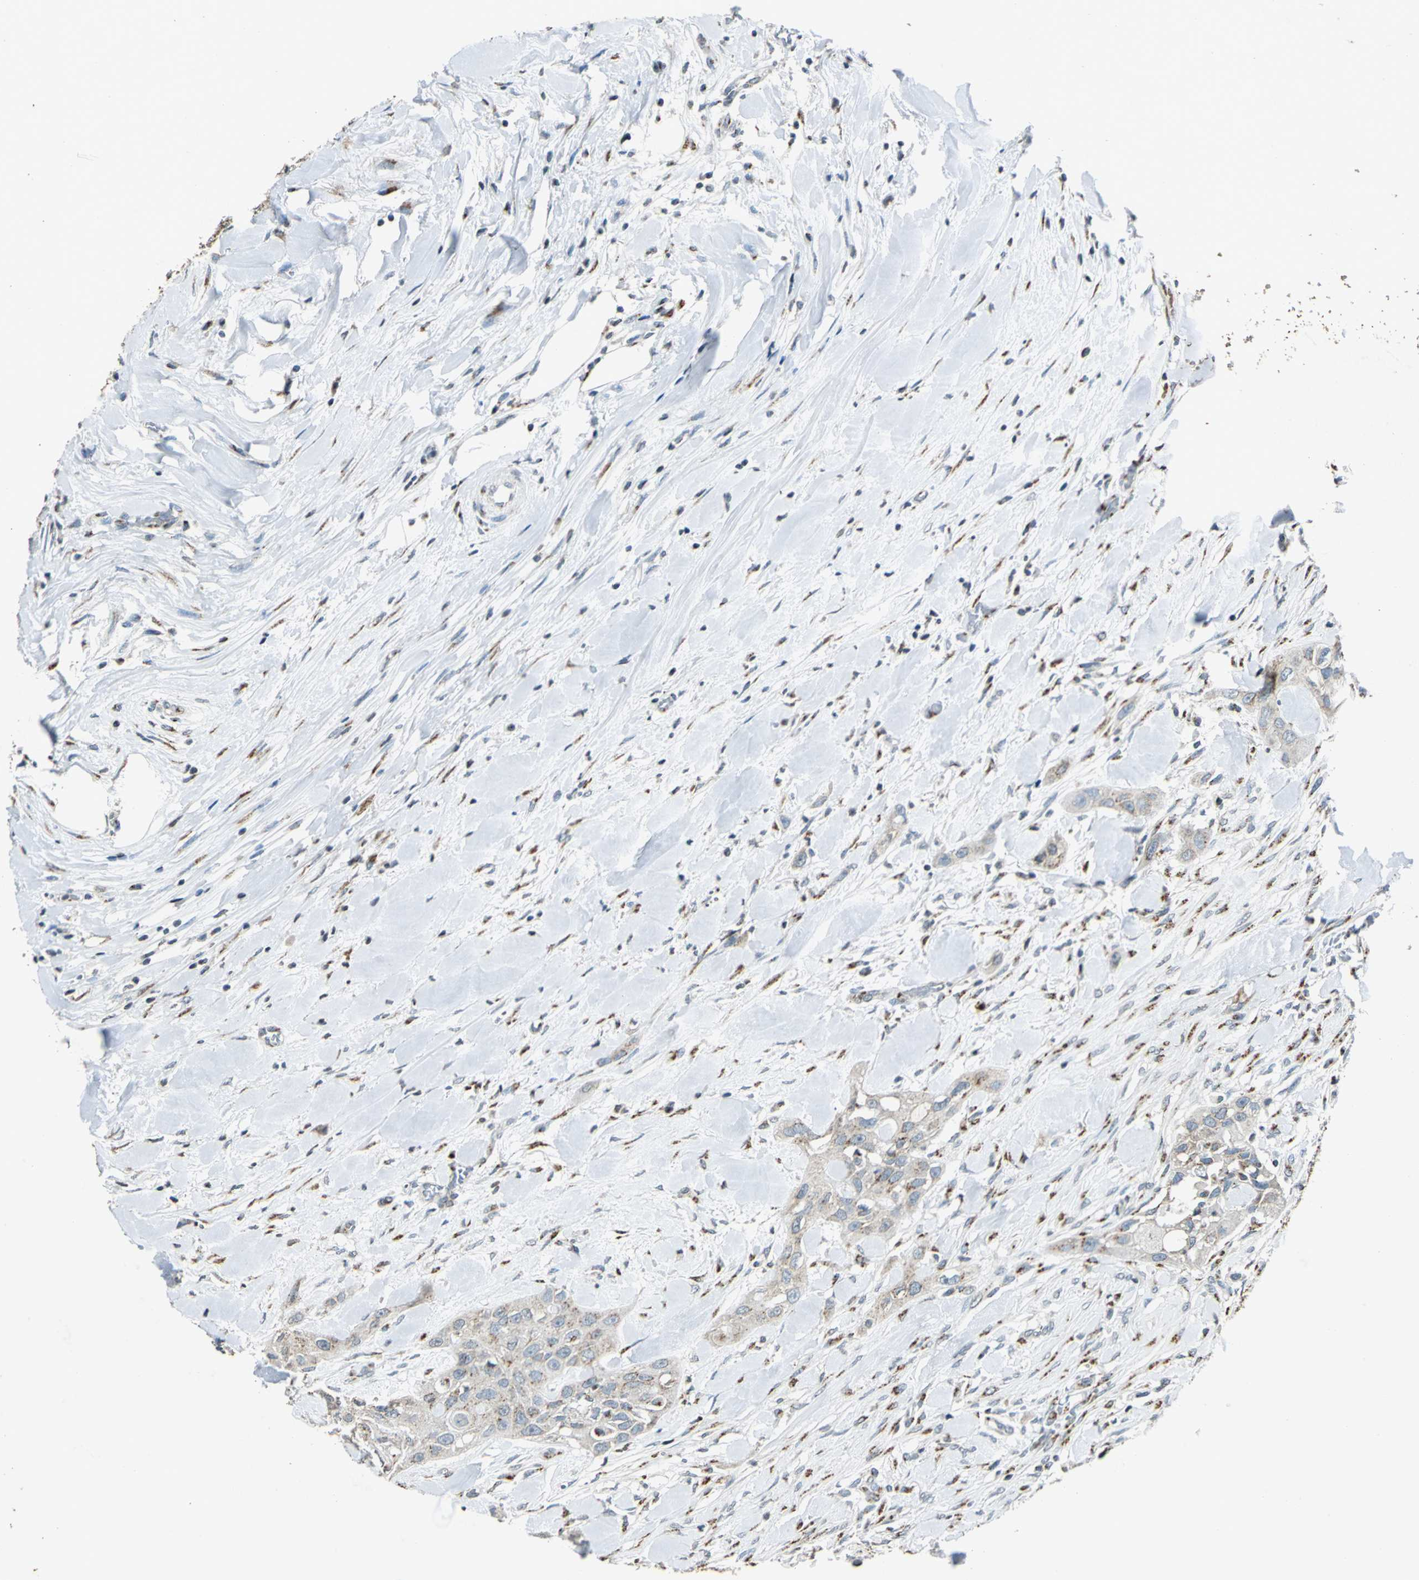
{"staining": {"intensity": "moderate", "quantity": "25%-75%", "location": "cytoplasmic/membranous"}, "tissue": "head and neck cancer", "cell_type": "Tumor cells", "image_type": "cancer", "snomed": [{"axis": "morphology", "description": "Neoplasm, malignant, NOS"}, {"axis": "topography", "description": "Salivary gland"}, {"axis": "topography", "description": "Head-Neck"}], "caption": "Brown immunohistochemical staining in human head and neck neoplasm (malignant) demonstrates moderate cytoplasmic/membranous positivity in approximately 25%-75% of tumor cells.", "gene": "TMEM115", "patient": {"sex": "male", "age": 43}}